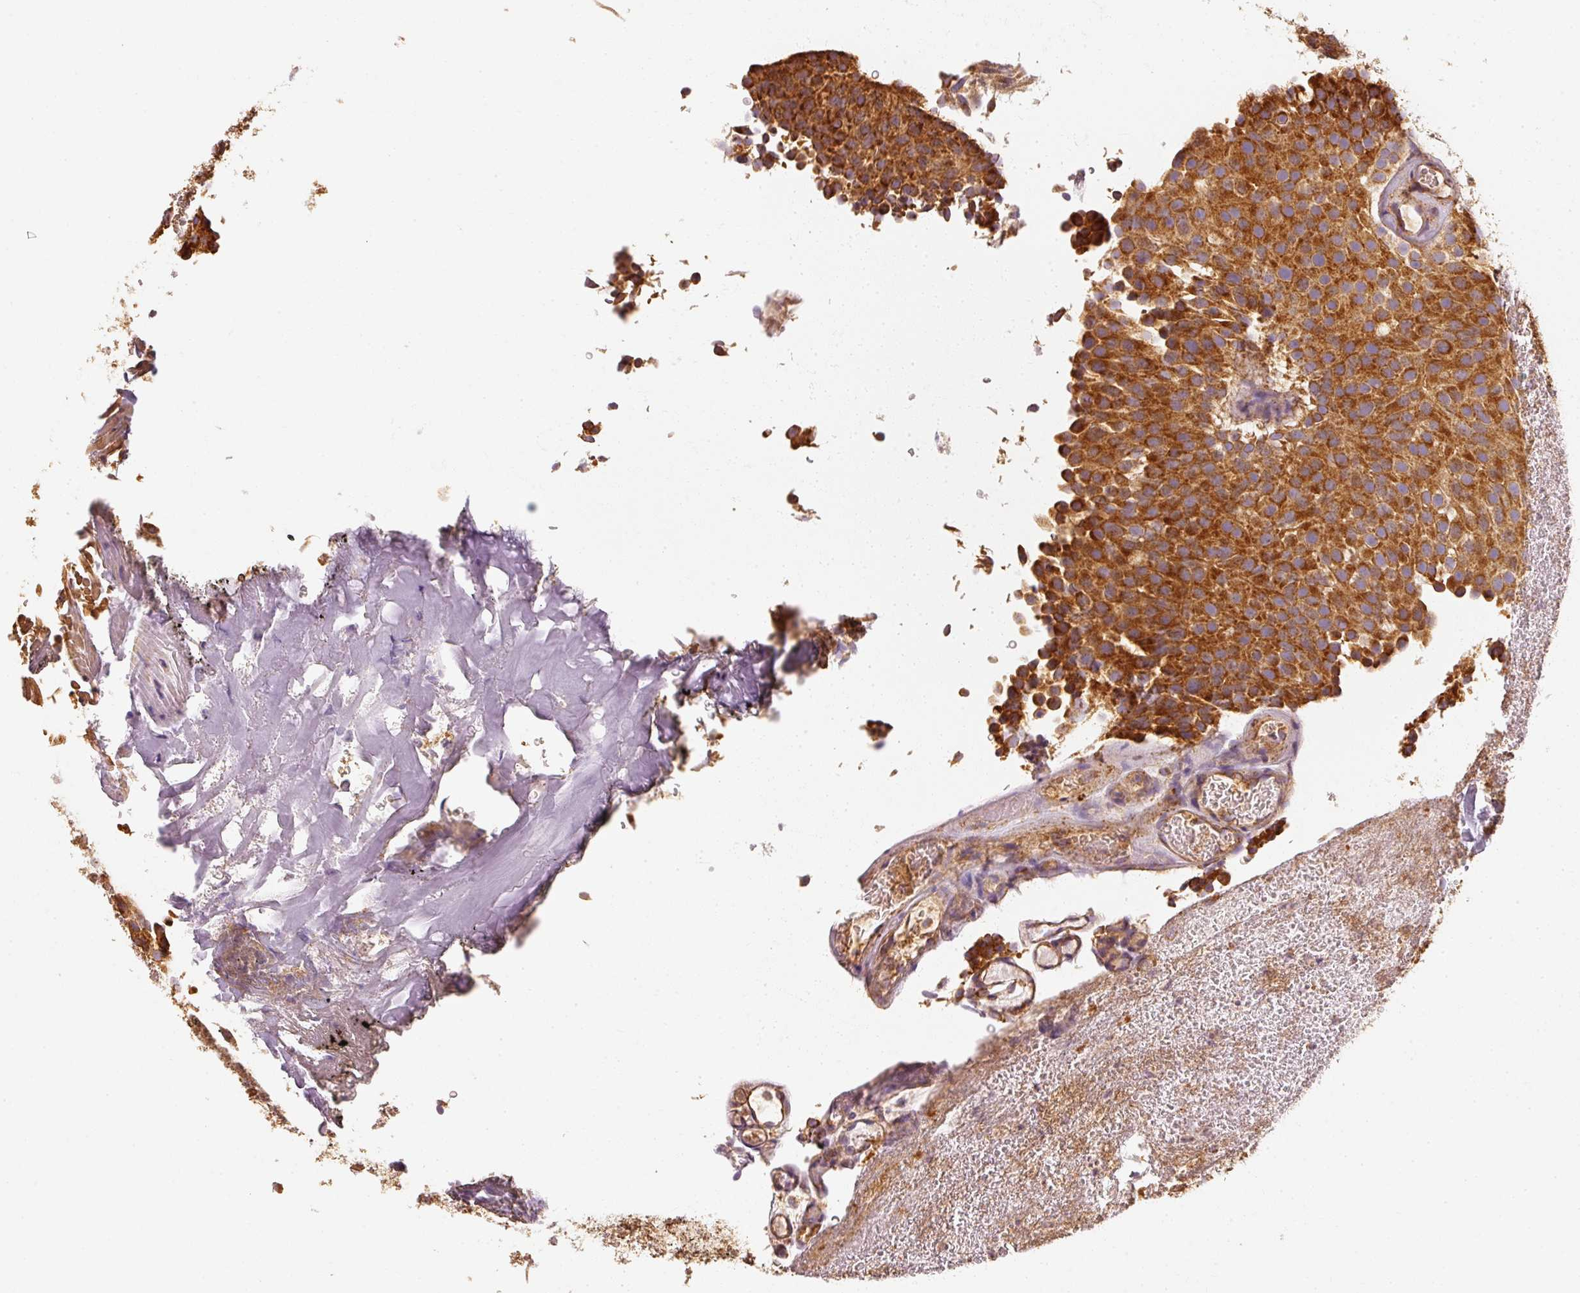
{"staining": {"intensity": "strong", "quantity": ">75%", "location": "cytoplasmic/membranous"}, "tissue": "urothelial cancer", "cell_type": "Tumor cells", "image_type": "cancer", "snomed": [{"axis": "morphology", "description": "Urothelial carcinoma, Low grade"}, {"axis": "topography", "description": "Urinary bladder"}], "caption": "High-power microscopy captured an immunohistochemistry image of urothelial carcinoma (low-grade), revealing strong cytoplasmic/membranous positivity in approximately >75% of tumor cells.", "gene": "TOMM40", "patient": {"sex": "male", "age": 78}}